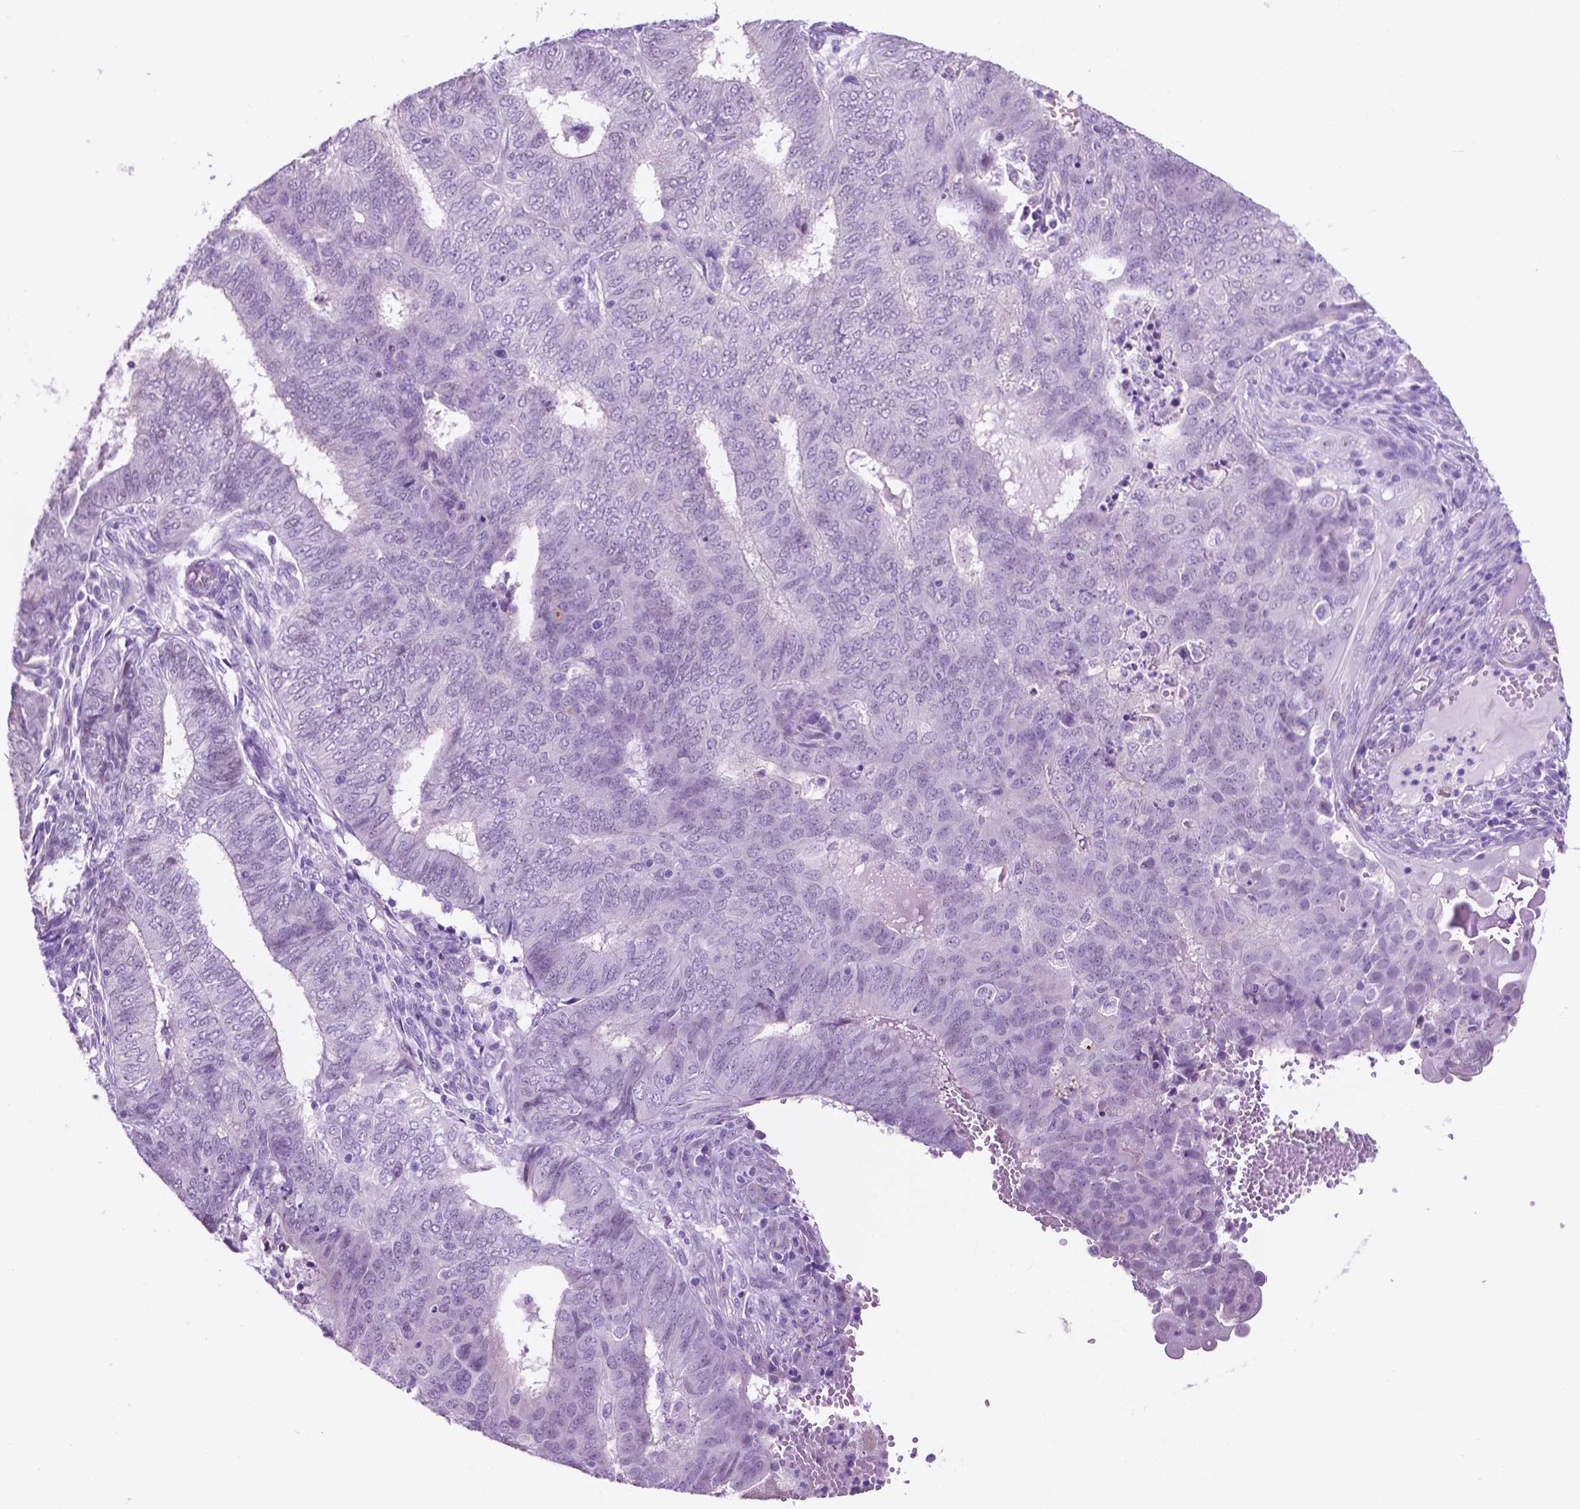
{"staining": {"intensity": "negative", "quantity": "none", "location": "none"}, "tissue": "endometrial cancer", "cell_type": "Tumor cells", "image_type": "cancer", "snomed": [{"axis": "morphology", "description": "Adenocarcinoma, NOS"}, {"axis": "topography", "description": "Endometrium"}], "caption": "Photomicrograph shows no protein positivity in tumor cells of endometrial cancer tissue.", "gene": "ACY3", "patient": {"sex": "female", "age": 62}}